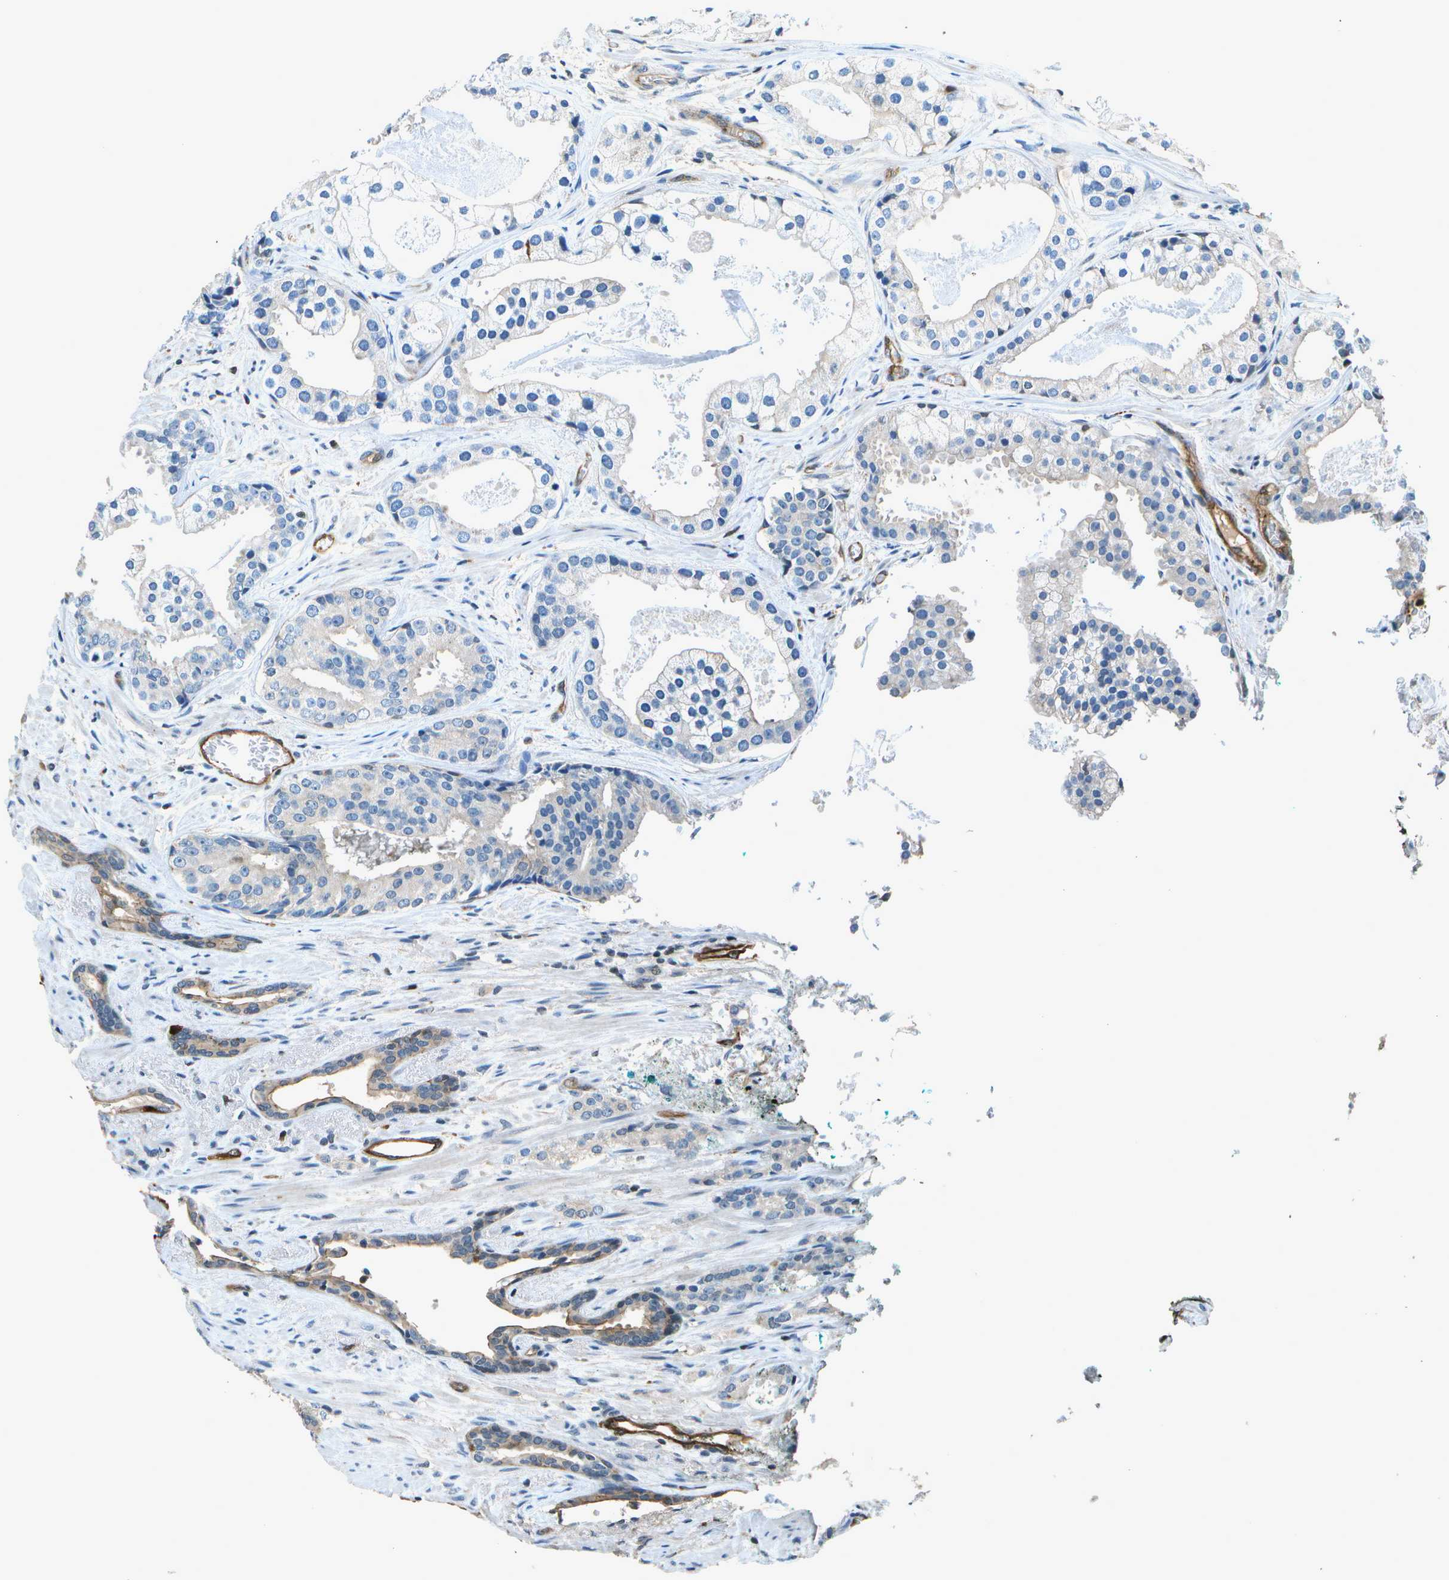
{"staining": {"intensity": "weak", "quantity": "<25%", "location": "cytoplasmic/membranous"}, "tissue": "prostate cancer", "cell_type": "Tumor cells", "image_type": "cancer", "snomed": [{"axis": "morphology", "description": "Adenocarcinoma, High grade"}, {"axis": "topography", "description": "Prostate"}], "caption": "This micrograph is of prostate cancer stained with IHC to label a protein in brown with the nuclei are counter-stained blue. There is no staining in tumor cells. Brightfield microscopy of IHC stained with DAB (3,3'-diaminobenzidine) (brown) and hematoxylin (blue), captured at high magnification.", "gene": "PDLIM1", "patient": {"sex": "male", "age": 71}}